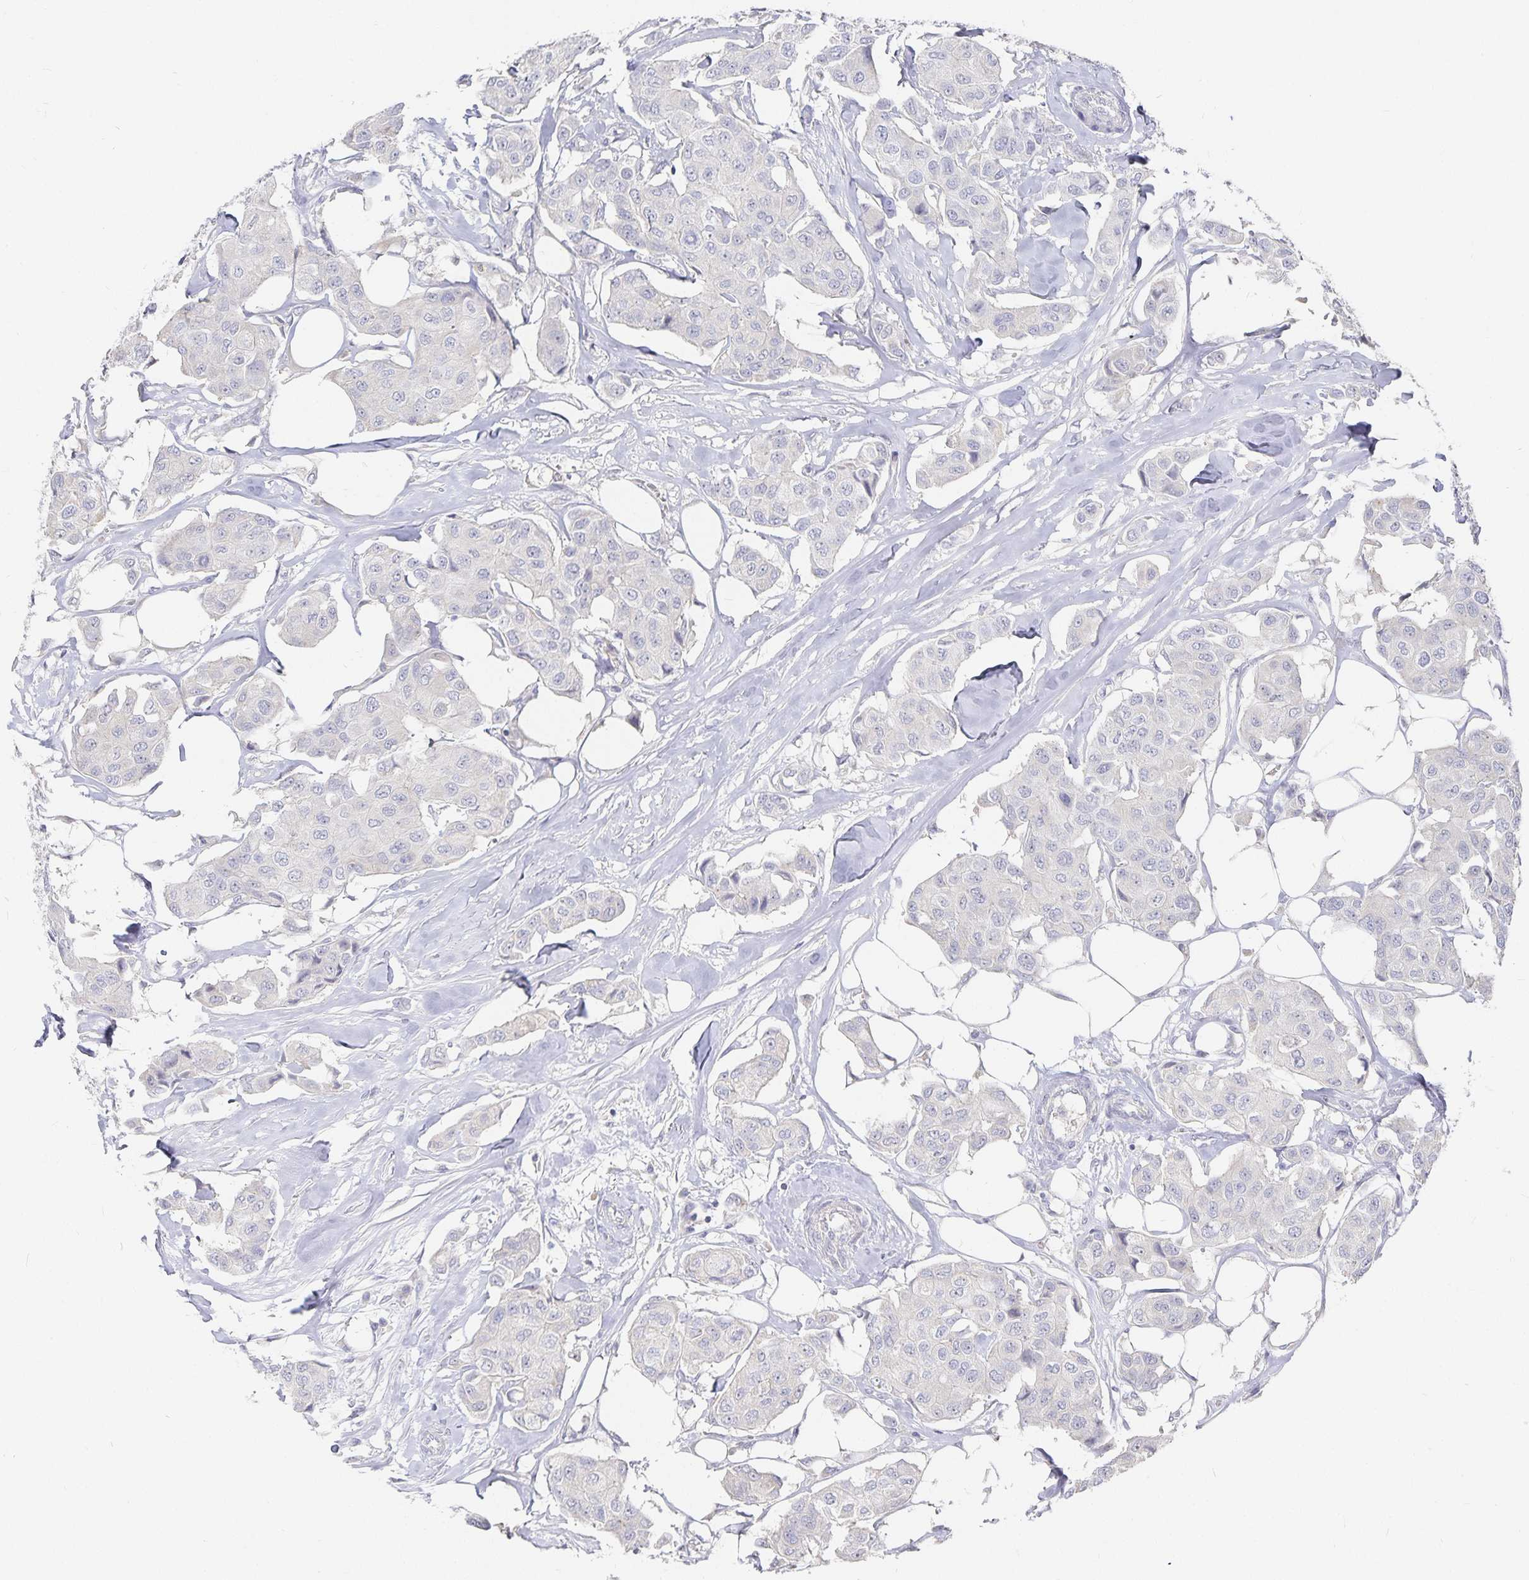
{"staining": {"intensity": "negative", "quantity": "none", "location": "none"}, "tissue": "breast cancer", "cell_type": "Tumor cells", "image_type": "cancer", "snomed": [{"axis": "morphology", "description": "Duct carcinoma"}, {"axis": "topography", "description": "Breast"}, {"axis": "topography", "description": "Lymph node"}], "caption": "This is an immunohistochemistry (IHC) micrograph of breast cancer. There is no expression in tumor cells.", "gene": "DNAH9", "patient": {"sex": "female", "age": 80}}